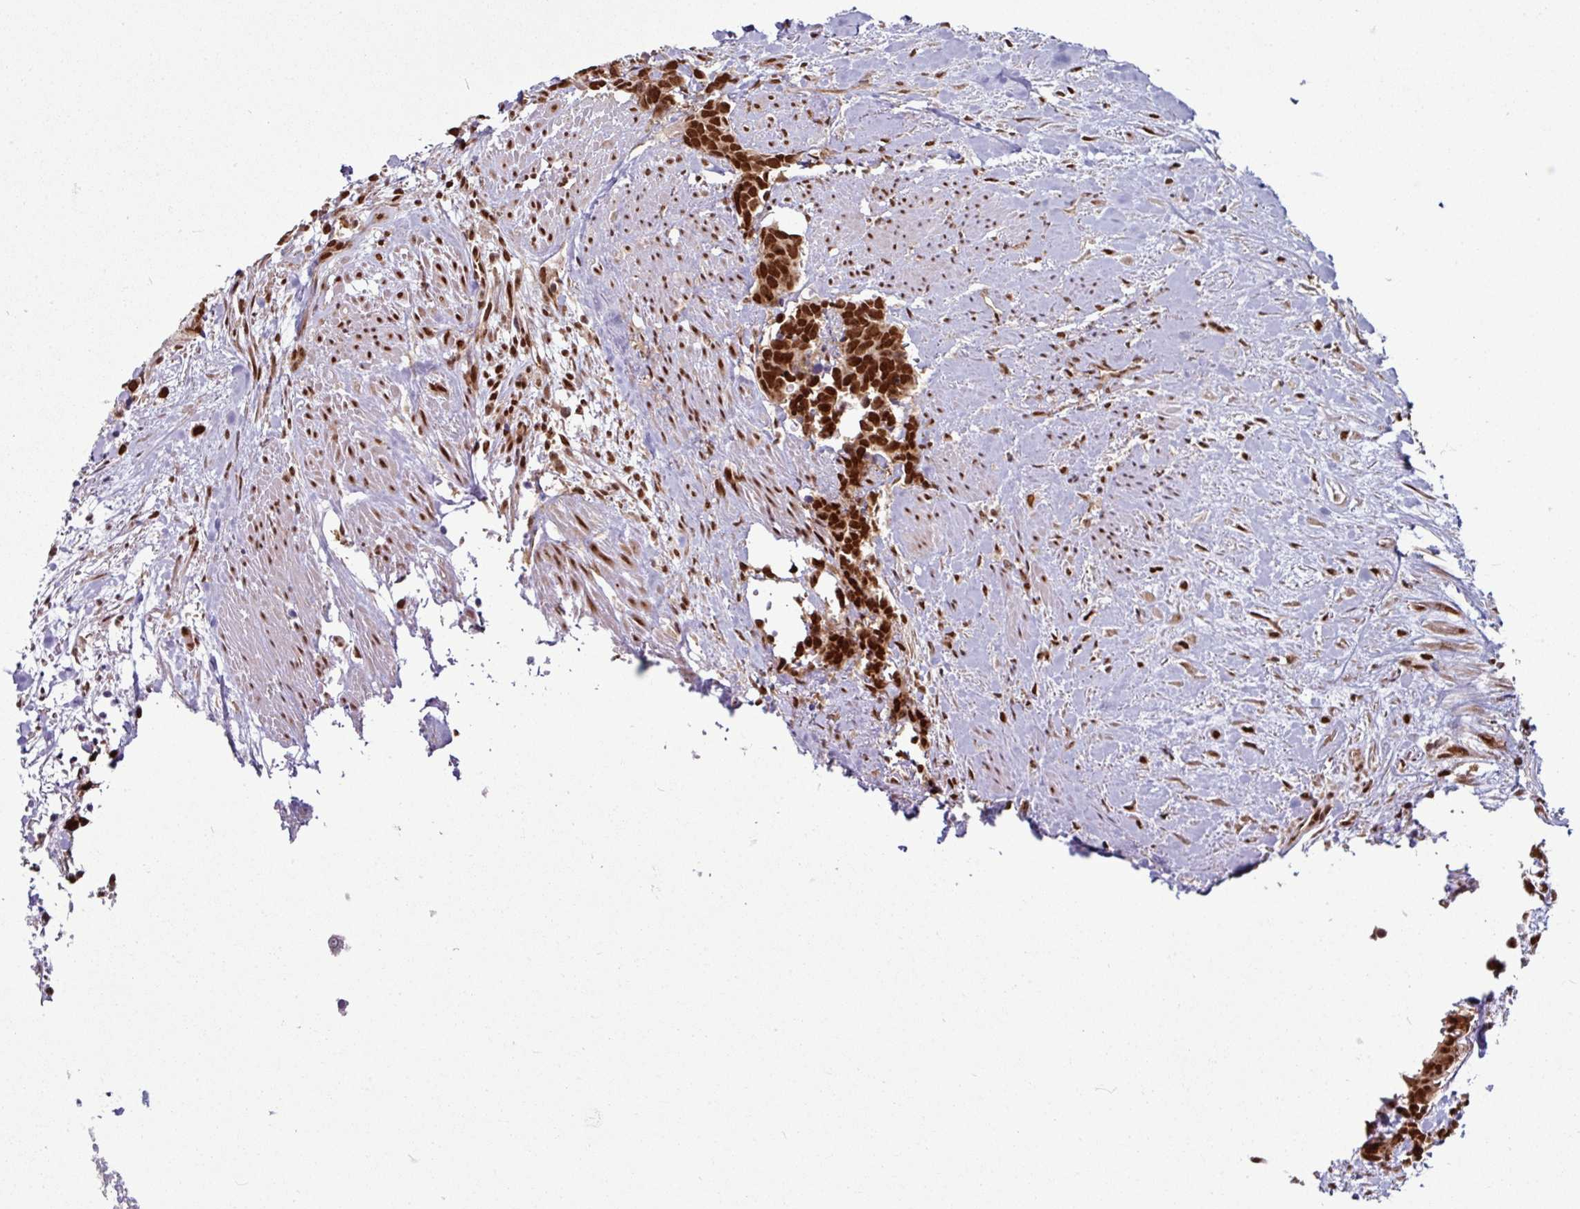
{"staining": {"intensity": "strong", "quantity": ">75%", "location": "nuclear"}, "tissue": "carcinoid", "cell_type": "Tumor cells", "image_type": "cancer", "snomed": [{"axis": "morphology", "description": "Carcinoma, NOS"}, {"axis": "morphology", "description": "Carcinoid, malignant, NOS"}, {"axis": "topography", "description": "Prostate"}], "caption": "IHC image of human carcinoid (malignant) stained for a protein (brown), which reveals high levels of strong nuclear expression in about >75% of tumor cells.", "gene": "MORF4L2", "patient": {"sex": "male", "age": 57}}